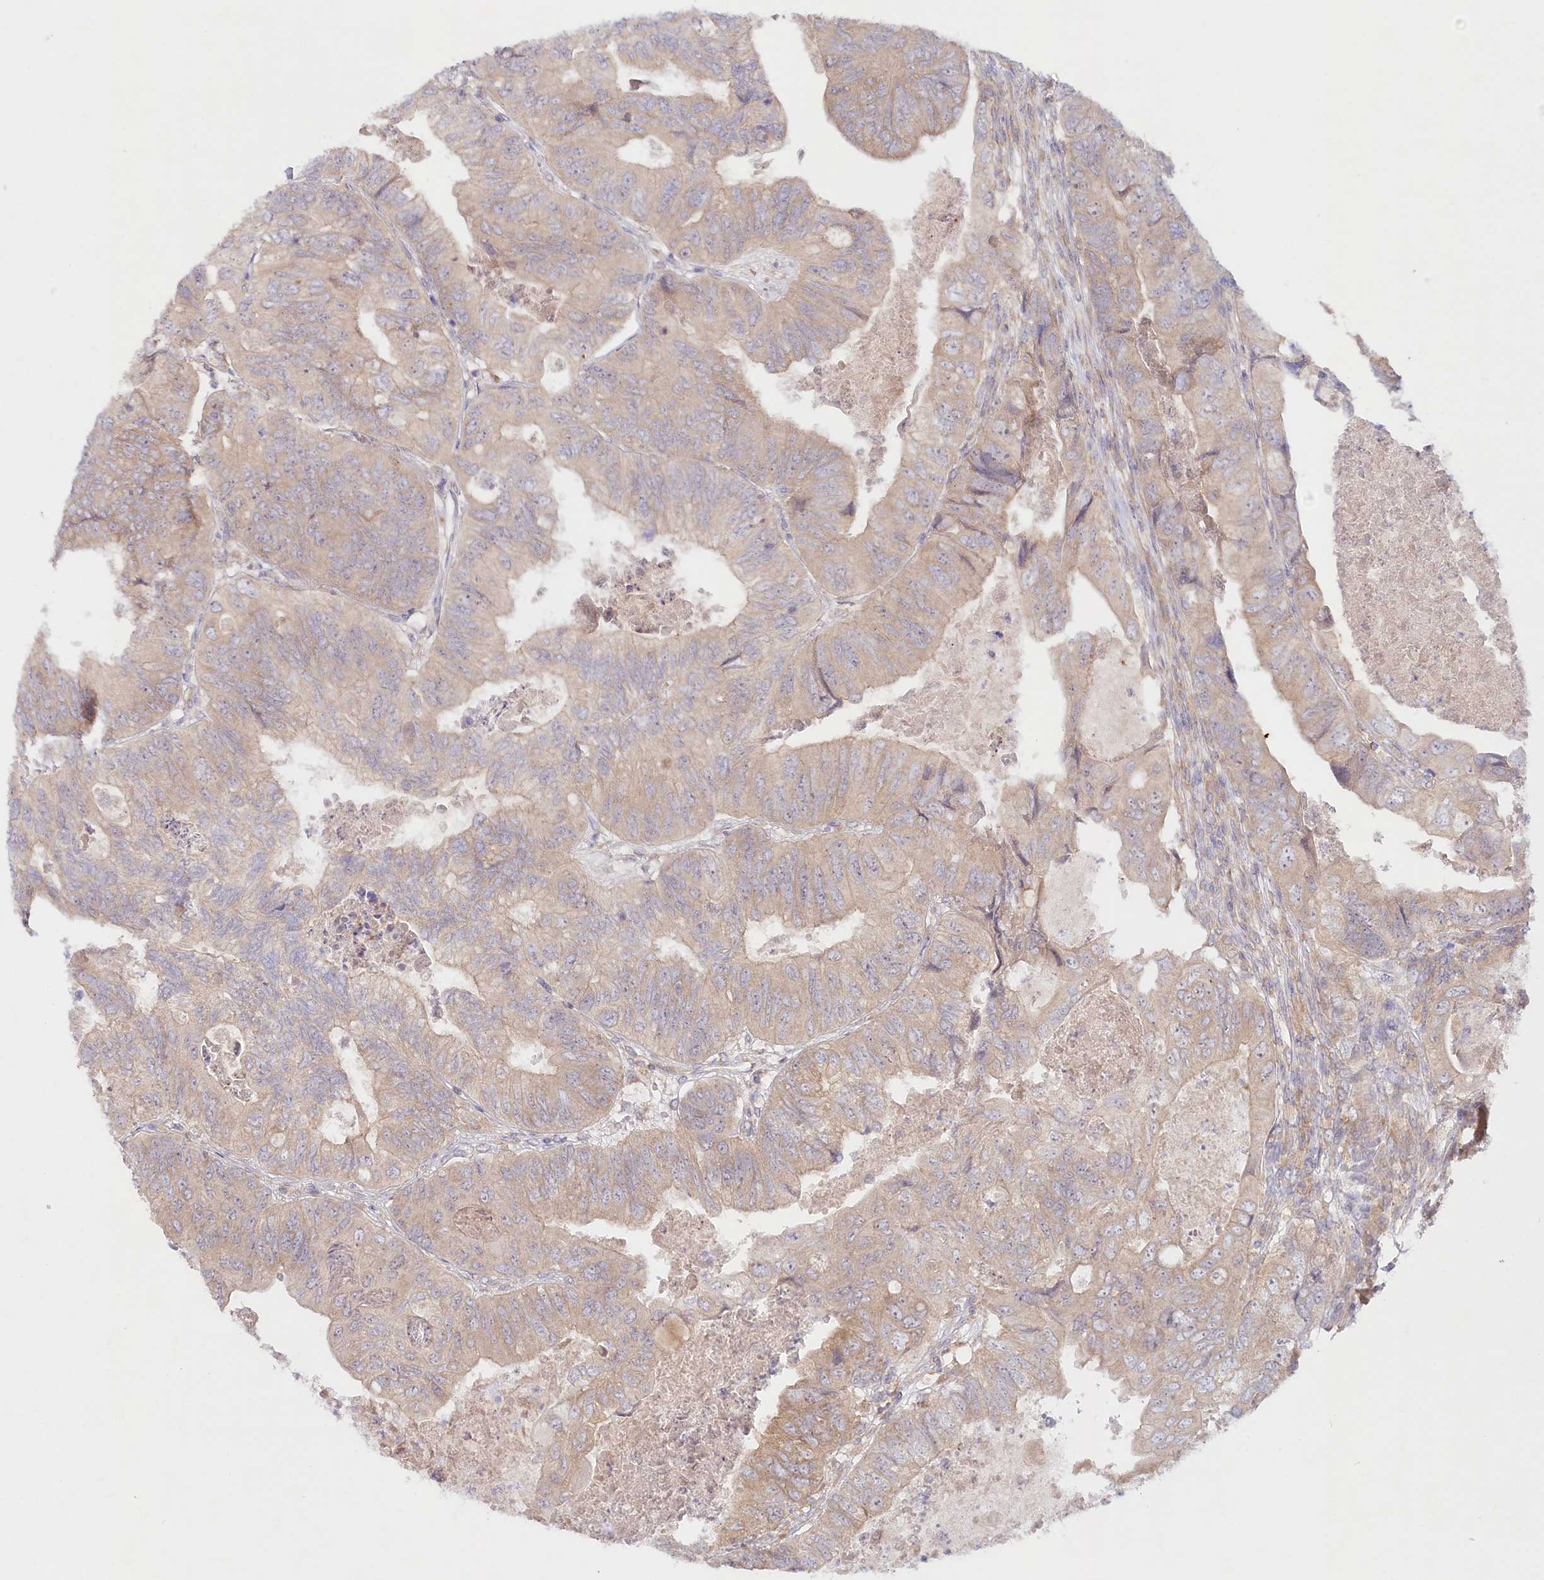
{"staining": {"intensity": "weak", "quantity": "25%-75%", "location": "cytoplasmic/membranous"}, "tissue": "colorectal cancer", "cell_type": "Tumor cells", "image_type": "cancer", "snomed": [{"axis": "morphology", "description": "Adenocarcinoma, NOS"}, {"axis": "topography", "description": "Rectum"}], "caption": "IHC (DAB (3,3'-diaminobenzidine)) staining of colorectal adenocarcinoma exhibits weak cytoplasmic/membranous protein expression in approximately 25%-75% of tumor cells.", "gene": "TNIP1", "patient": {"sex": "male", "age": 63}}